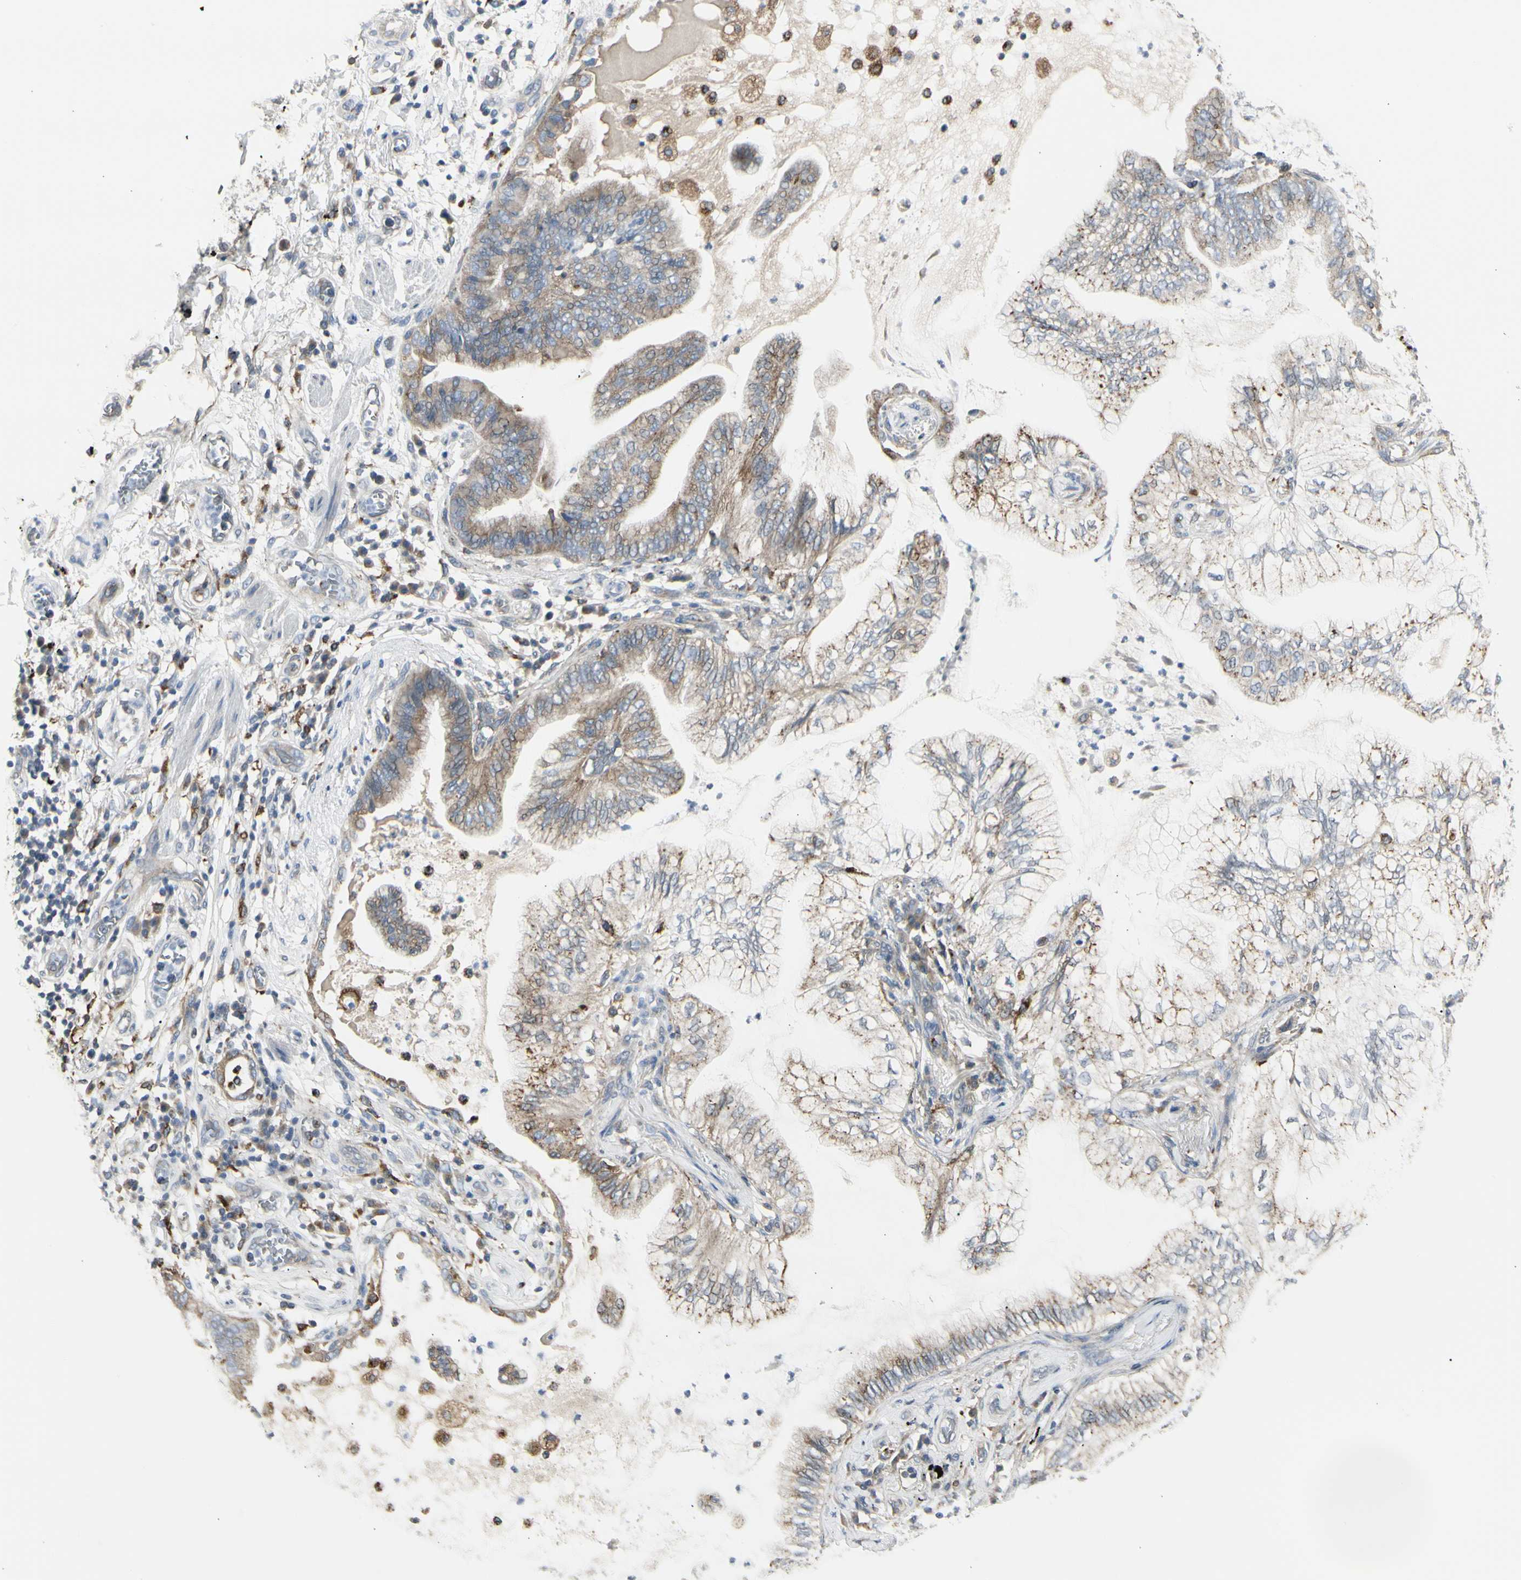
{"staining": {"intensity": "moderate", "quantity": "<25%", "location": "cytoplasmic/membranous"}, "tissue": "lung cancer", "cell_type": "Tumor cells", "image_type": "cancer", "snomed": [{"axis": "morphology", "description": "Normal tissue, NOS"}, {"axis": "morphology", "description": "Adenocarcinoma, NOS"}, {"axis": "topography", "description": "Bronchus"}, {"axis": "topography", "description": "Lung"}], "caption": "Immunohistochemistry (IHC) staining of lung cancer (adenocarcinoma), which demonstrates low levels of moderate cytoplasmic/membranous expression in about <25% of tumor cells indicating moderate cytoplasmic/membranous protein staining. The staining was performed using DAB (3,3'-diaminobenzidine) (brown) for protein detection and nuclei were counterstained in hematoxylin (blue).", "gene": "ATP6V1B2", "patient": {"sex": "female", "age": 70}}